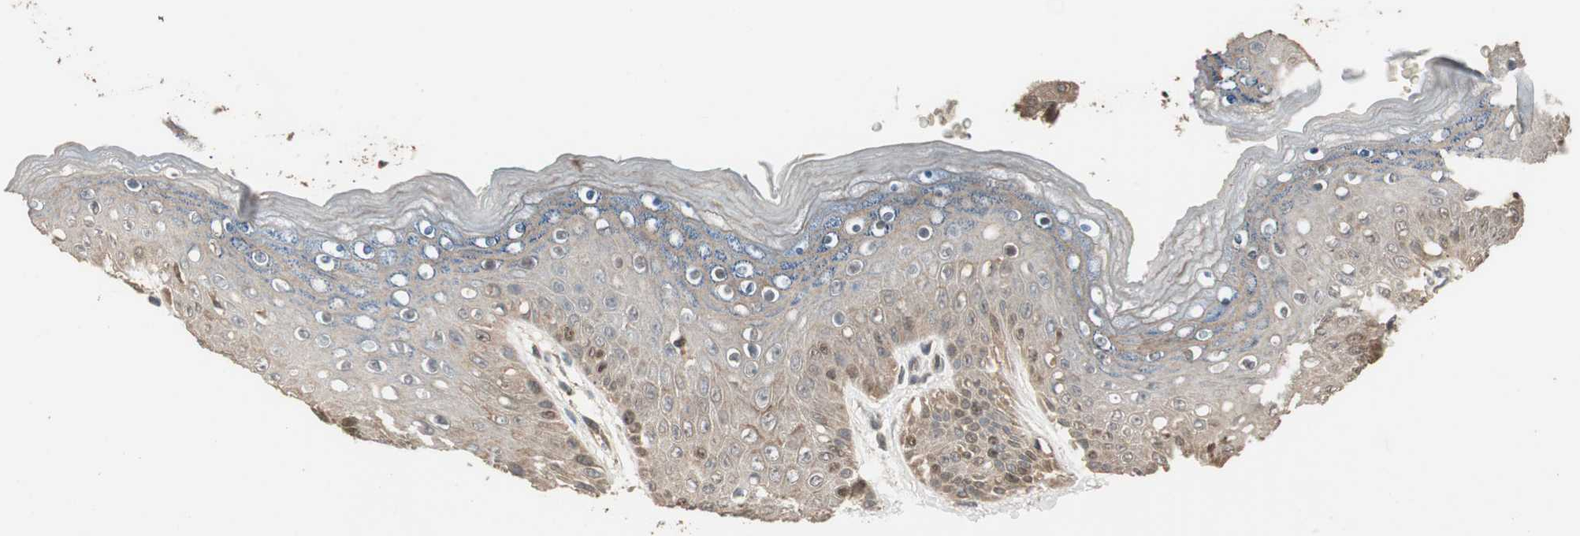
{"staining": {"intensity": "moderate", "quantity": ">75%", "location": "cytoplasmic/membranous"}, "tissue": "skin", "cell_type": "Epidermal cells", "image_type": "normal", "snomed": [{"axis": "morphology", "description": "Normal tissue, NOS"}, {"axis": "topography", "description": "Anal"}], "caption": "Benign skin reveals moderate cytoplasmic/membranous expression in approximately >75% of epidermal cells.", "gene": "ATP6AP2", "patient": {"sex": "female", "age": 46}}